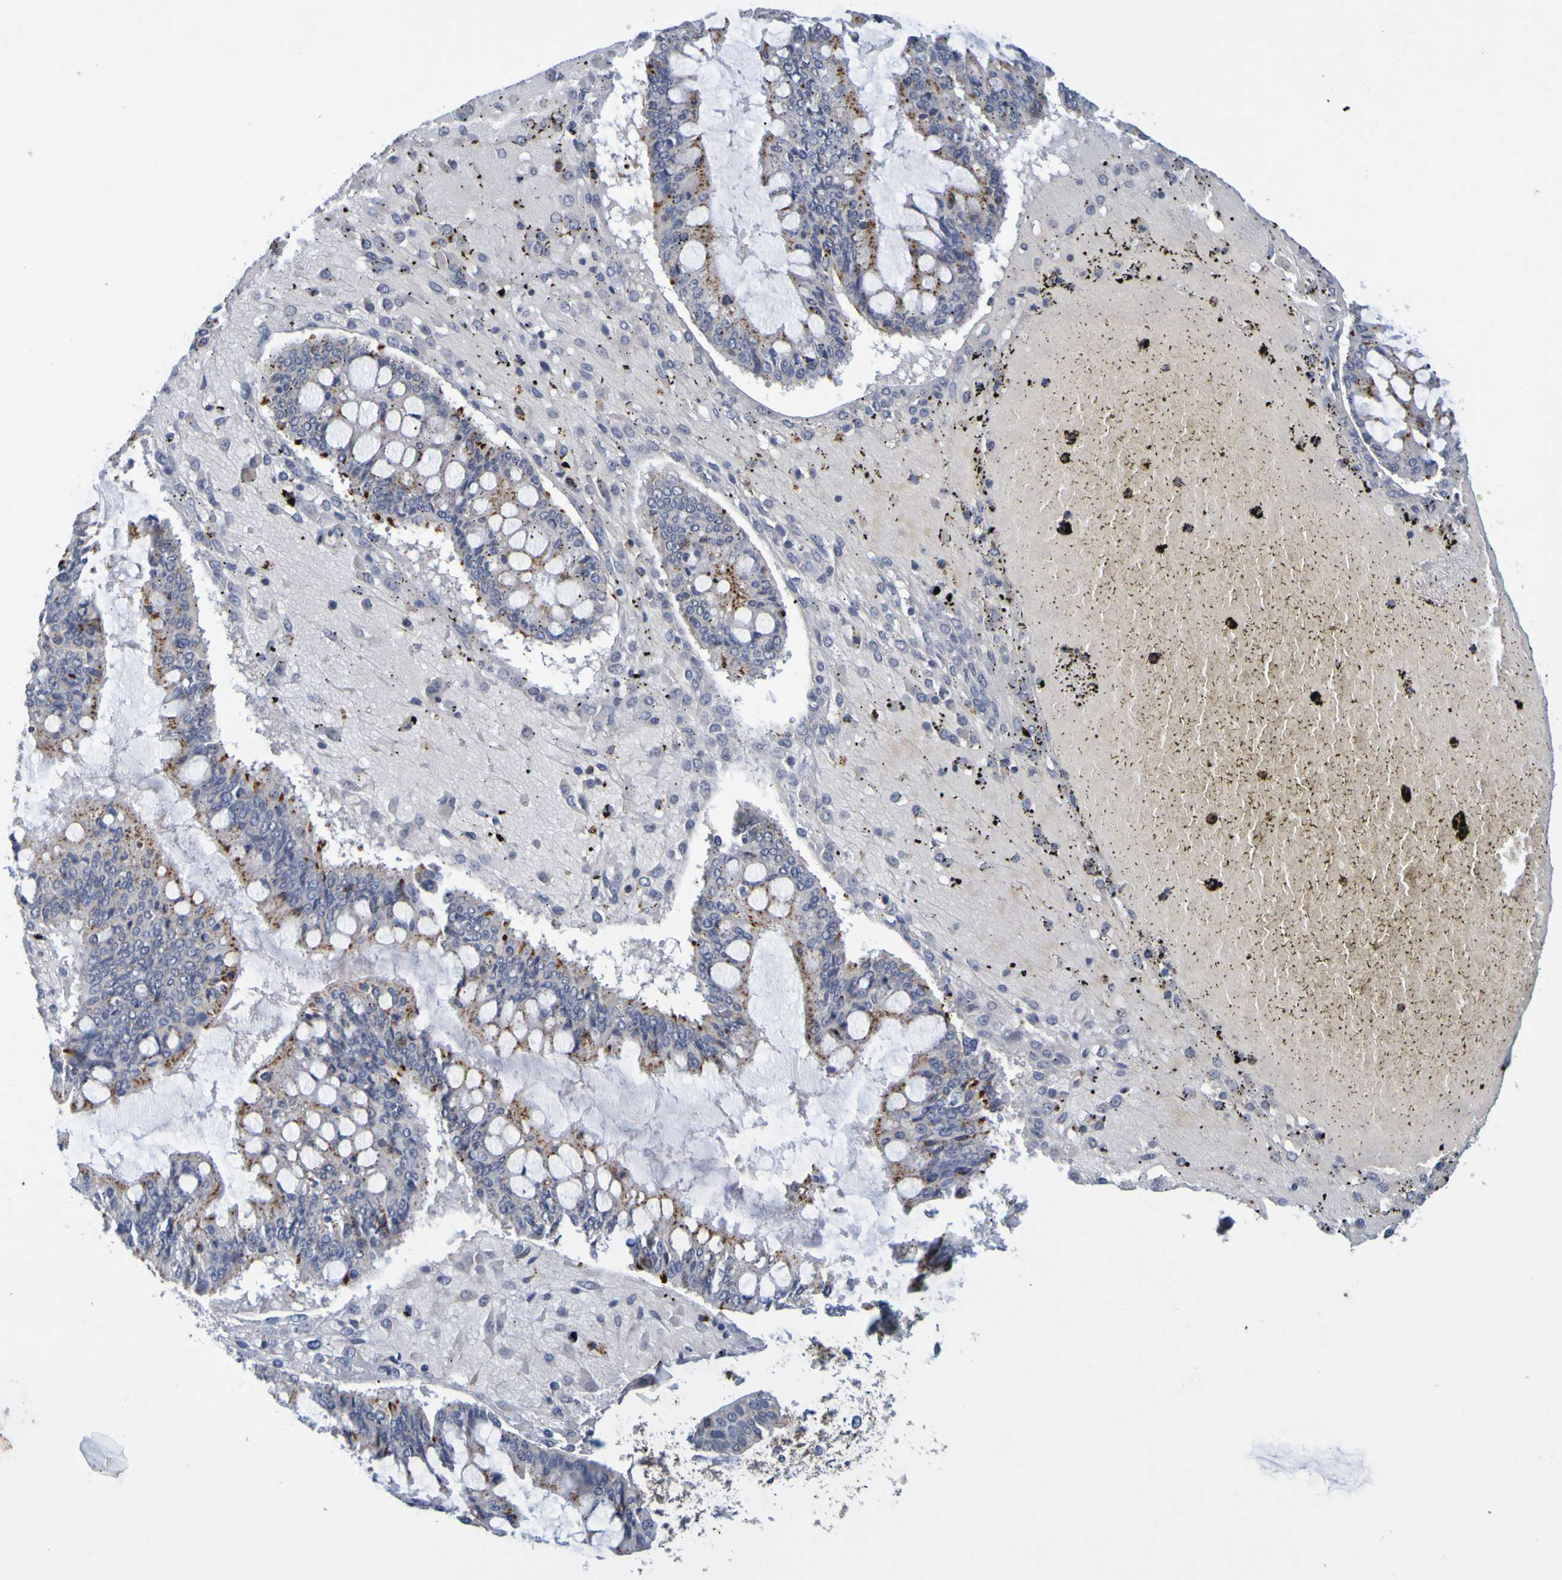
{"staining": {"intensity": "moderate", "quantity": "25%-75%", "location": "cytoplasmic/membranous"}, "tissue": "ovarian cancer", "cell_type": "Tumor cells", "image_type": "cancer", "snomed": [{"axis": "morphology", "description": "Cystadenocarcinoma, mucinous, NOS"}, {"axis": "topography", "description": "Ovary"}], "caption": "A brown stain labels moderate cytoplasmic/membranous positivity of a protein in ovarian mucinous cystadenocarcinoma tumor cells.", "gene": "TPH1", "patient": {"sex": "female", "age": 73}}